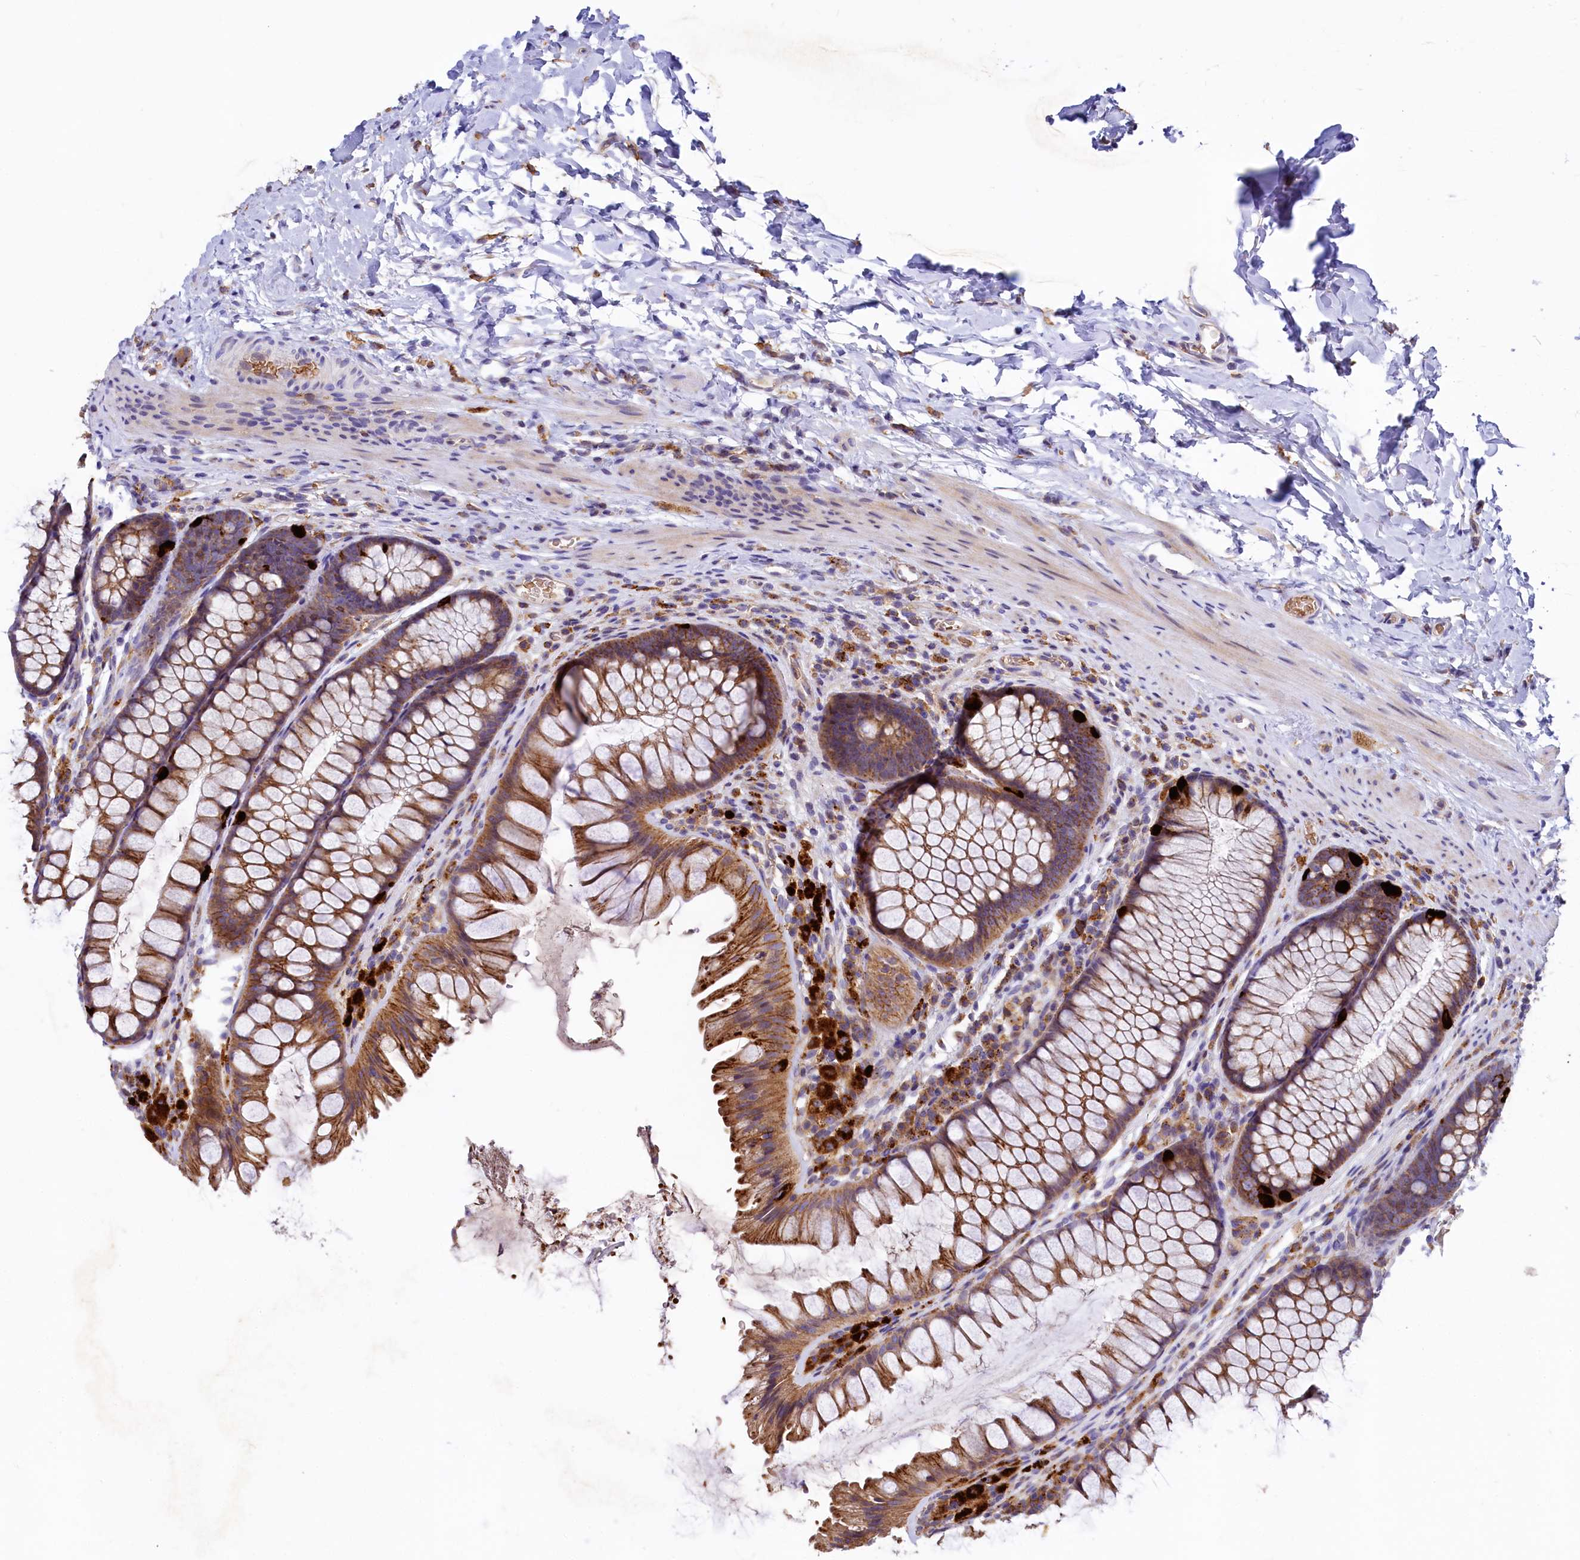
{"staining": {"intensity": "negative", "quantity": "none", "location": "none"}, "tissue": "colon", "cell_type": "Endothelial cells", "image_type": "normal", "snomed": [{"axis": "morphology", "description": "Normal tissue, NOS"}, {"axis": "topography", "description": "Colon"}], "caption": "High magnification brightfield microscopy of unremarkable colon stained with DAB (3,3'-diaminobenzidine) (brown) and counterstained with hematoxylin (blue): endothelial cells show no significant staining.", "gene": "HPS6", "patient": {"sex": "female", "age": 62}}